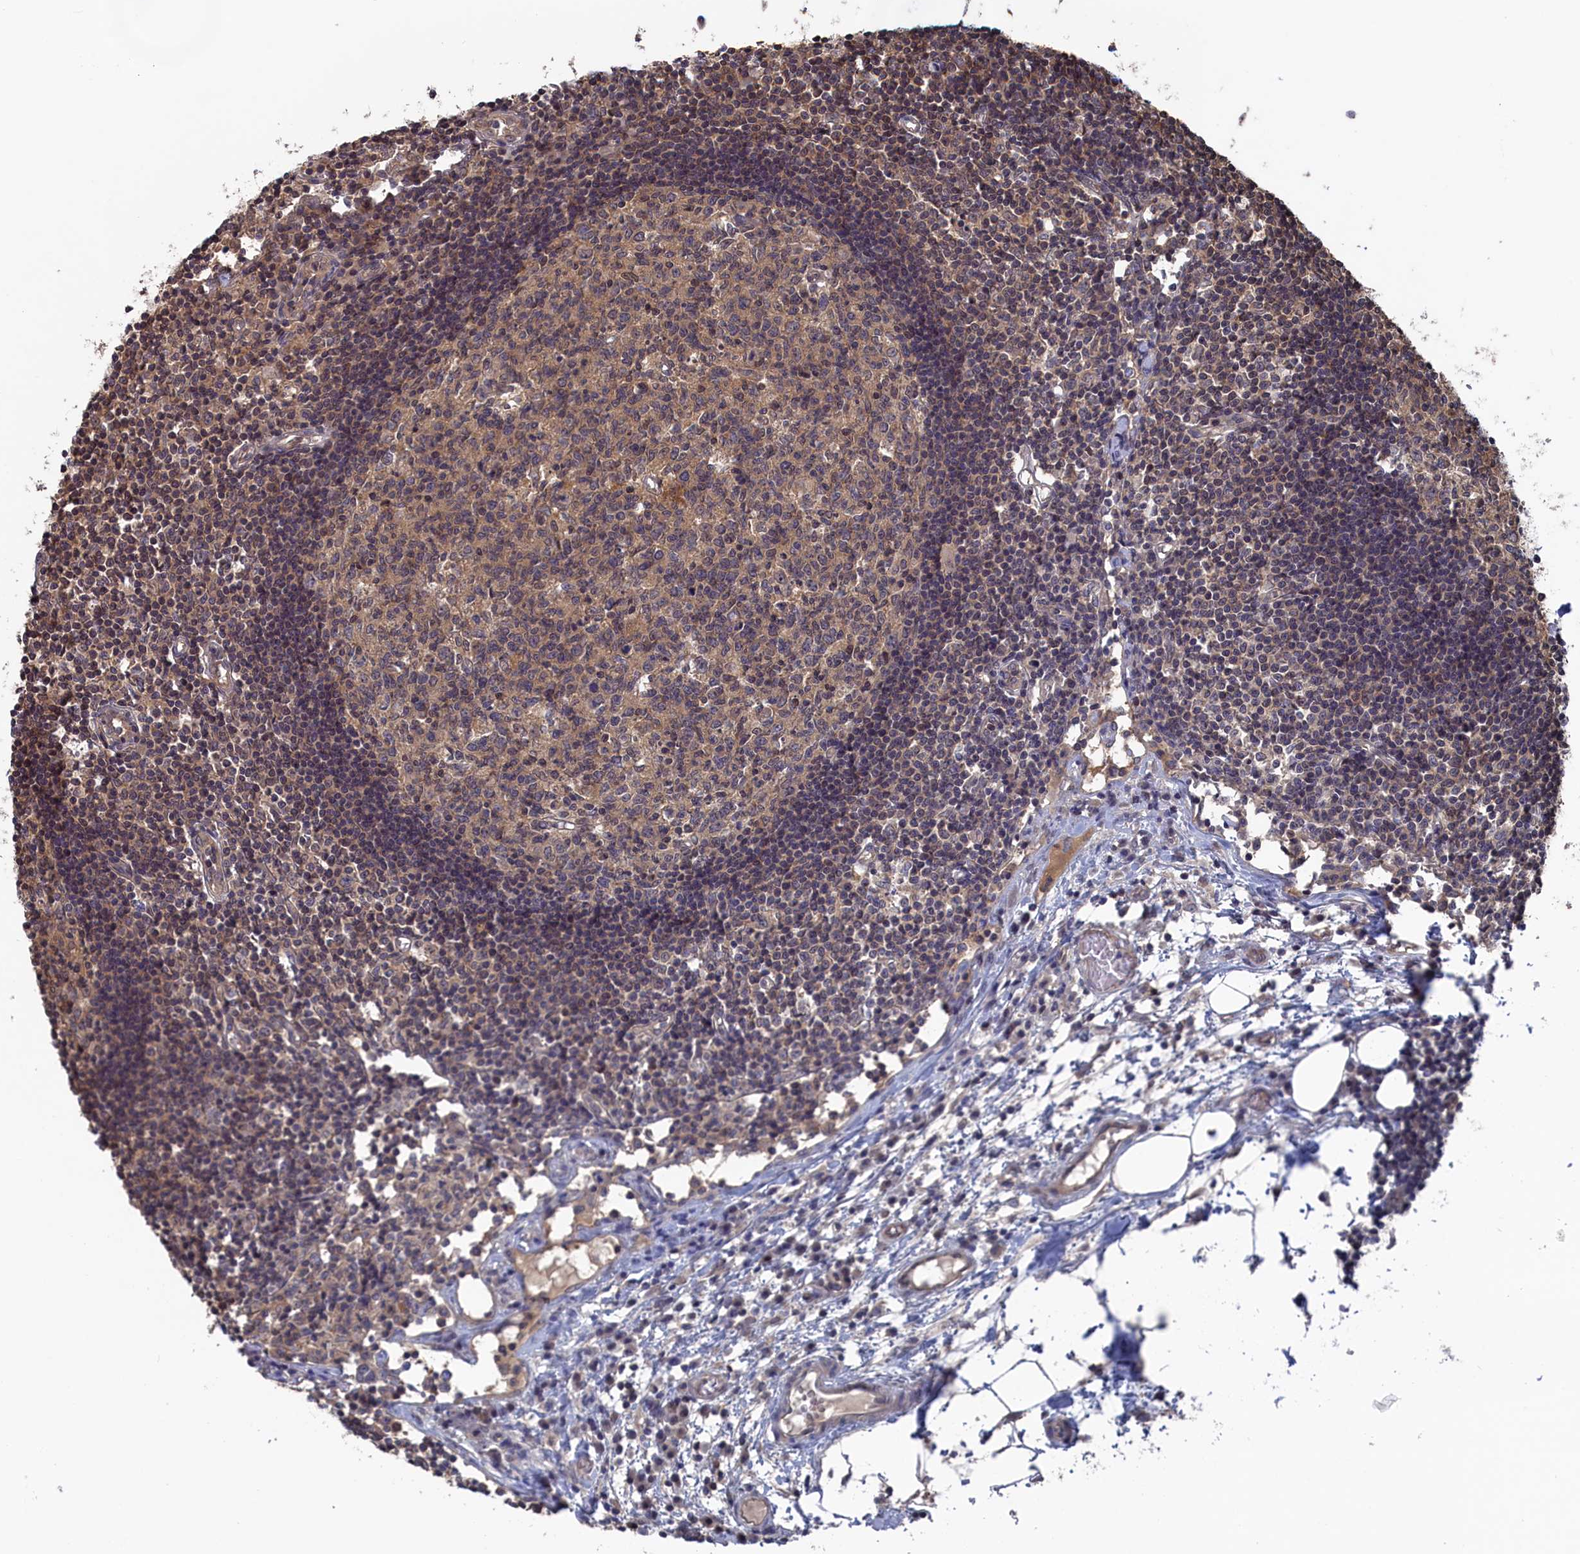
{"staining": {"intensity": "weak", "quantity": "25%-75%", "location": "cytoplasmic/membranous"}, "tissue": "lymph node", "cell_type": "Germinal center cells", "image_type": "normal", "snomed": [{"axis": "morphology", "description": "Normal tissue, NOS"}, {"axis": "topography", "description": "Lymph node"}], "caption": "Germinal center cells display low levels of weak cytoplasmic/membranous positivity in approximately 25%-75% of cells in benign lymph node. (DAB IHC with brightfield microscopy, high magnification).", "gene": "NUTF2", "patient": {"sex": "female", "age": 55}}